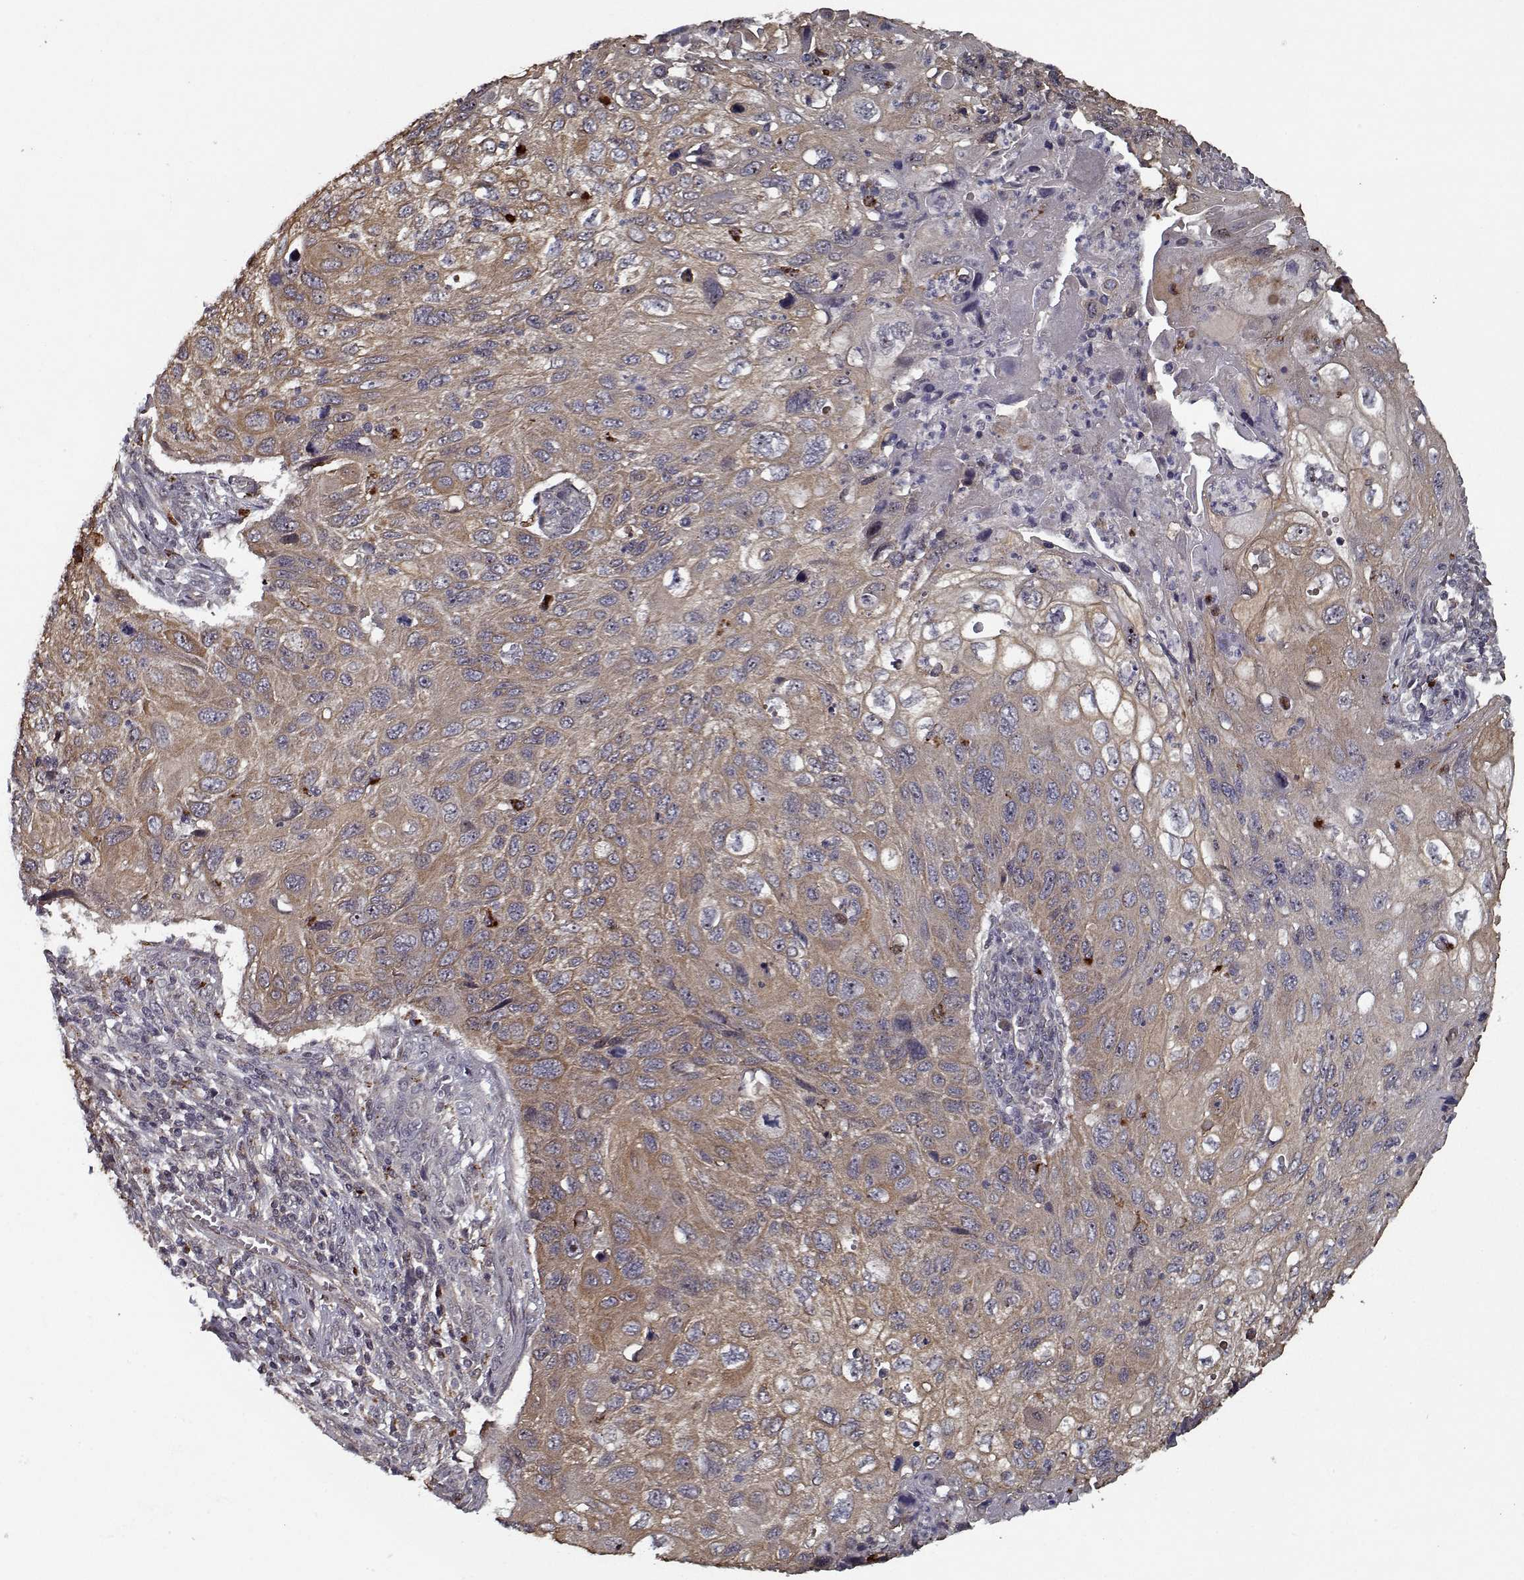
{"staining": {"intensity": "weak", "quantity": ">75%", "location": "cytoplasmic/membranous"}, "tissue": "cervical cancer", "cell_type": "Tumor cells", "image_type": "cancer", "snomed": [{"axis": "morphology", "description": "Squamous cell carcinoma, NOS"}, {"axis": "topography", "description": "Cervix"}], "caption": "This histopathology image exhibits immunohistochemistry (IHC) staining of squamous cell carcinoma (cervical), with low weak cytoplasmic/membranous expression in approximately >75% of tumor cells.", "gene": "NLK", "patient": {"sex": "female", "age": 70}}